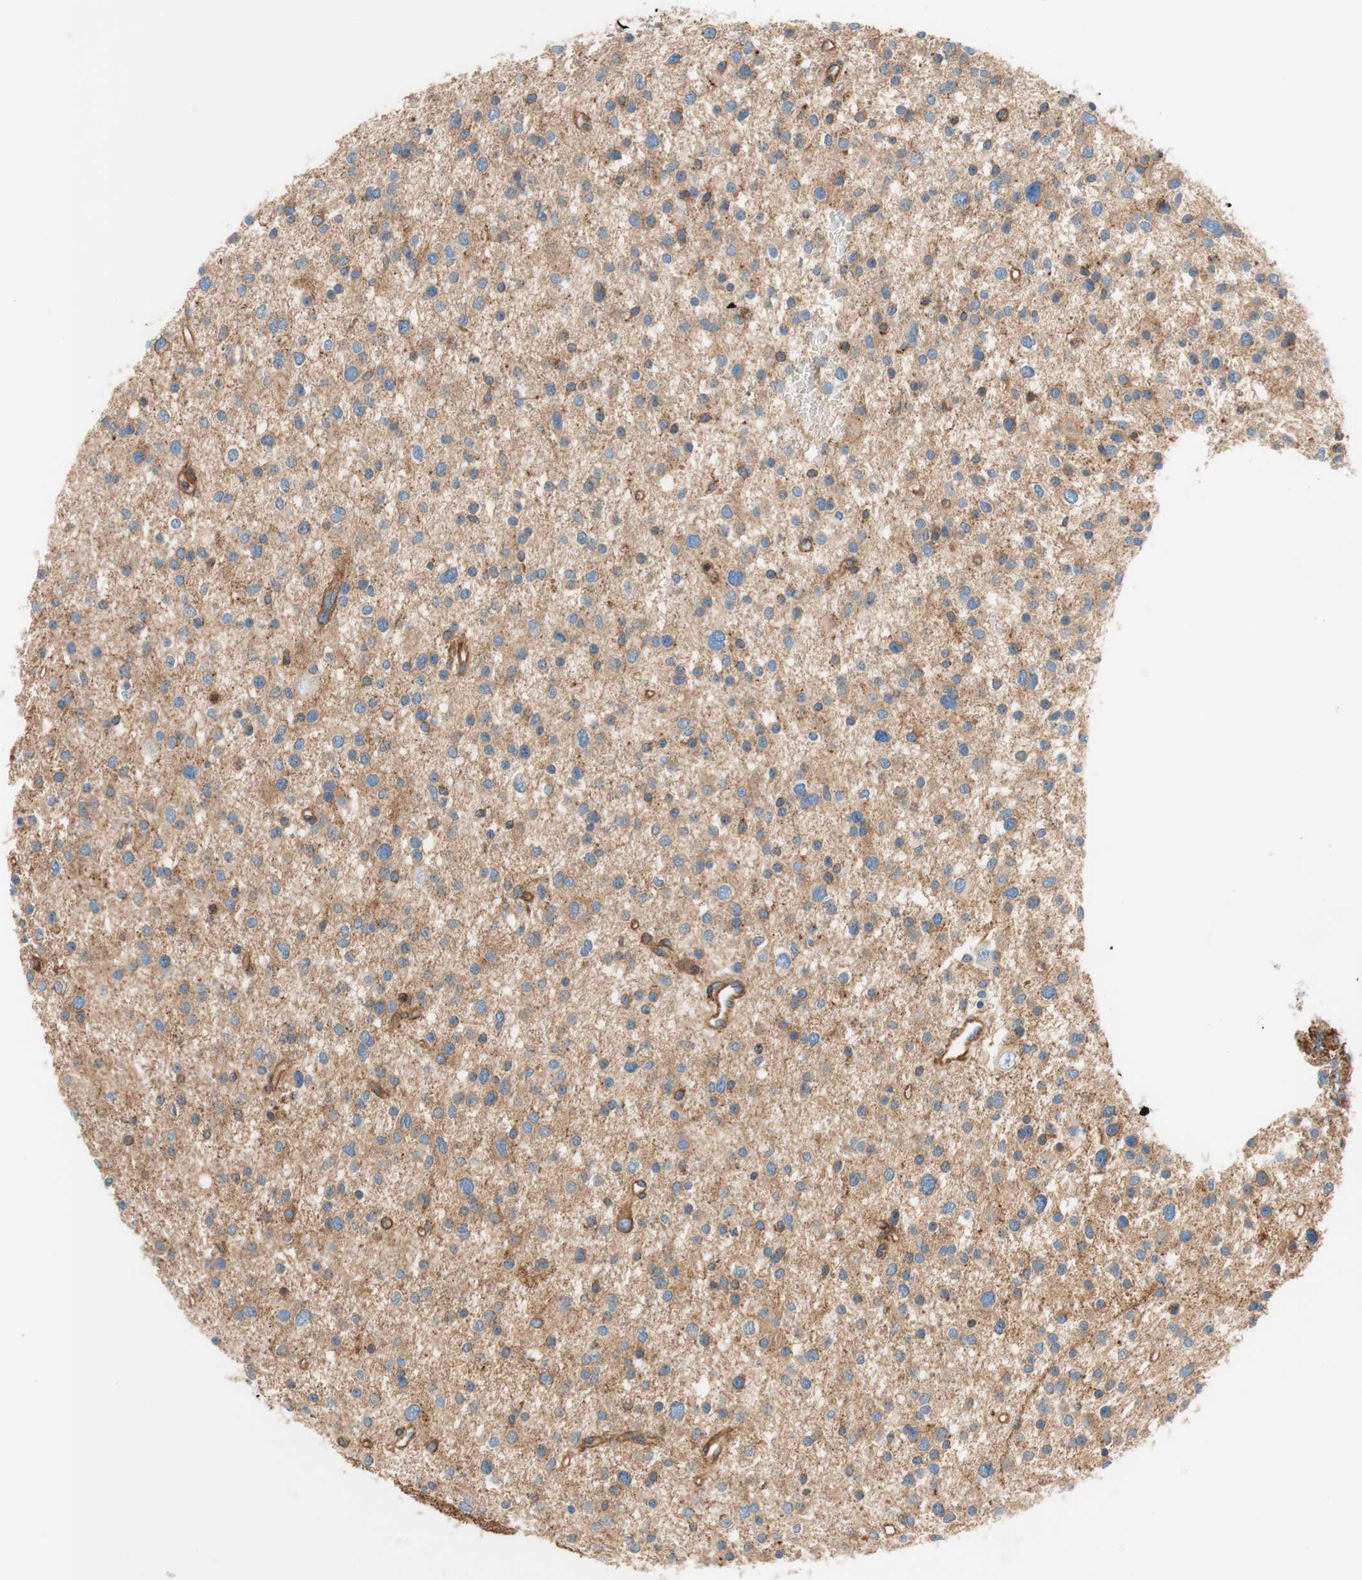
{"staining": {"intensity": "moderate", "quantity": "25%-75%", "location": "cytoplasmic/membranous"}, "tissue": "glioma", "cell_type": "Tumor cells", "image_type": "cancer", "snomed": [{"axis": "morphology", "description": "Glioma, malignant, Low grade"}, {"axis": "topography", "description": "Brain"}], "caption": "A medium amount of moderate cytoplasmic/membranous staining is present in about 25%-75% of tumor cells in malignant glioma (low-grade) tissue.", "gene": "VPS26A", "patient": {"sex": "female", "age": 37}}